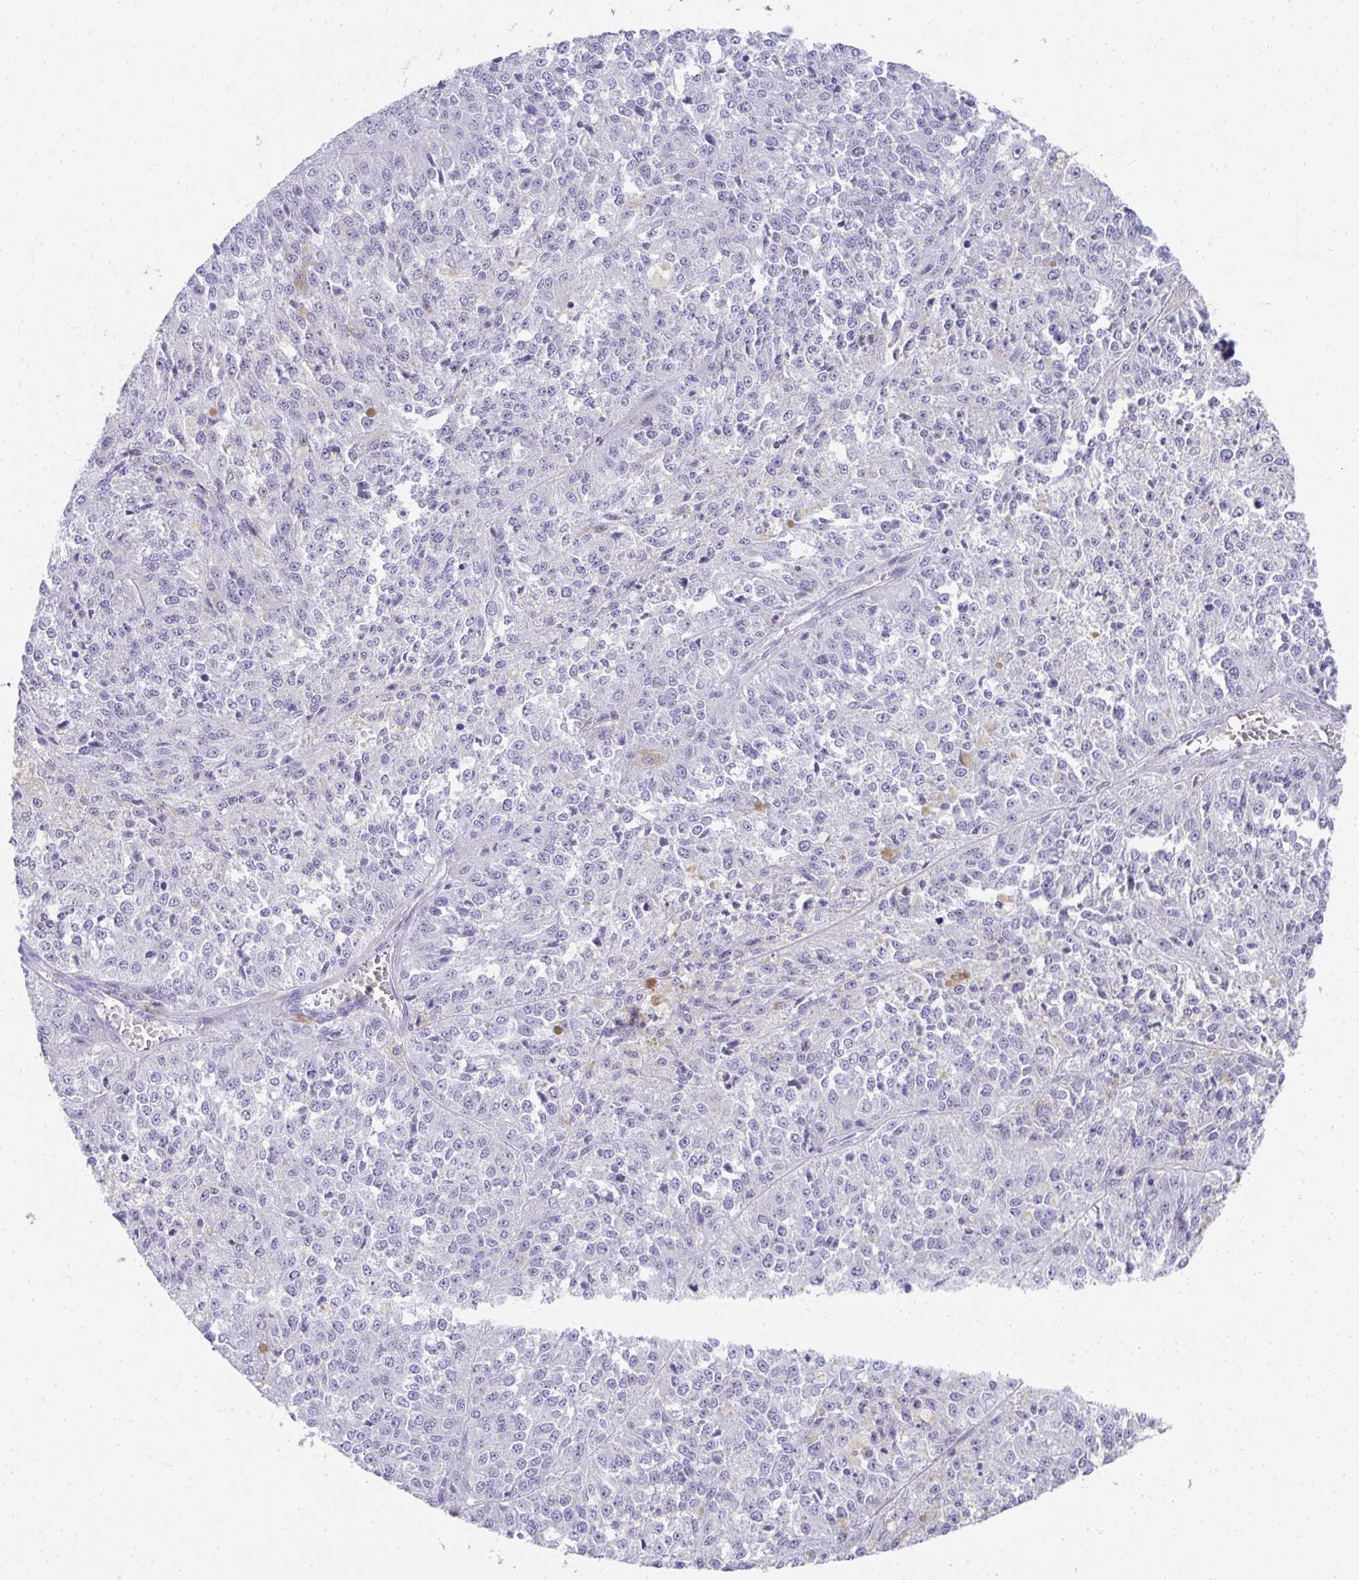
{"staining": {"intensity": "negative", "quantity": "none", "location": "none"}, "tissue": "melanoma", "cell_type": "Tumor cells", "image_type": "cancer", "snomed": [{"axis": "morphology", "description": "Malignant melanoma, Metastatic site"}, {"axis": "topography", "description": "Lymph node"}], "caption": "IHC of human melanoma exhibits no staining in tumor cells.", "gene": "TNNT1", "patient": {"sex": "female", "age": 64}}